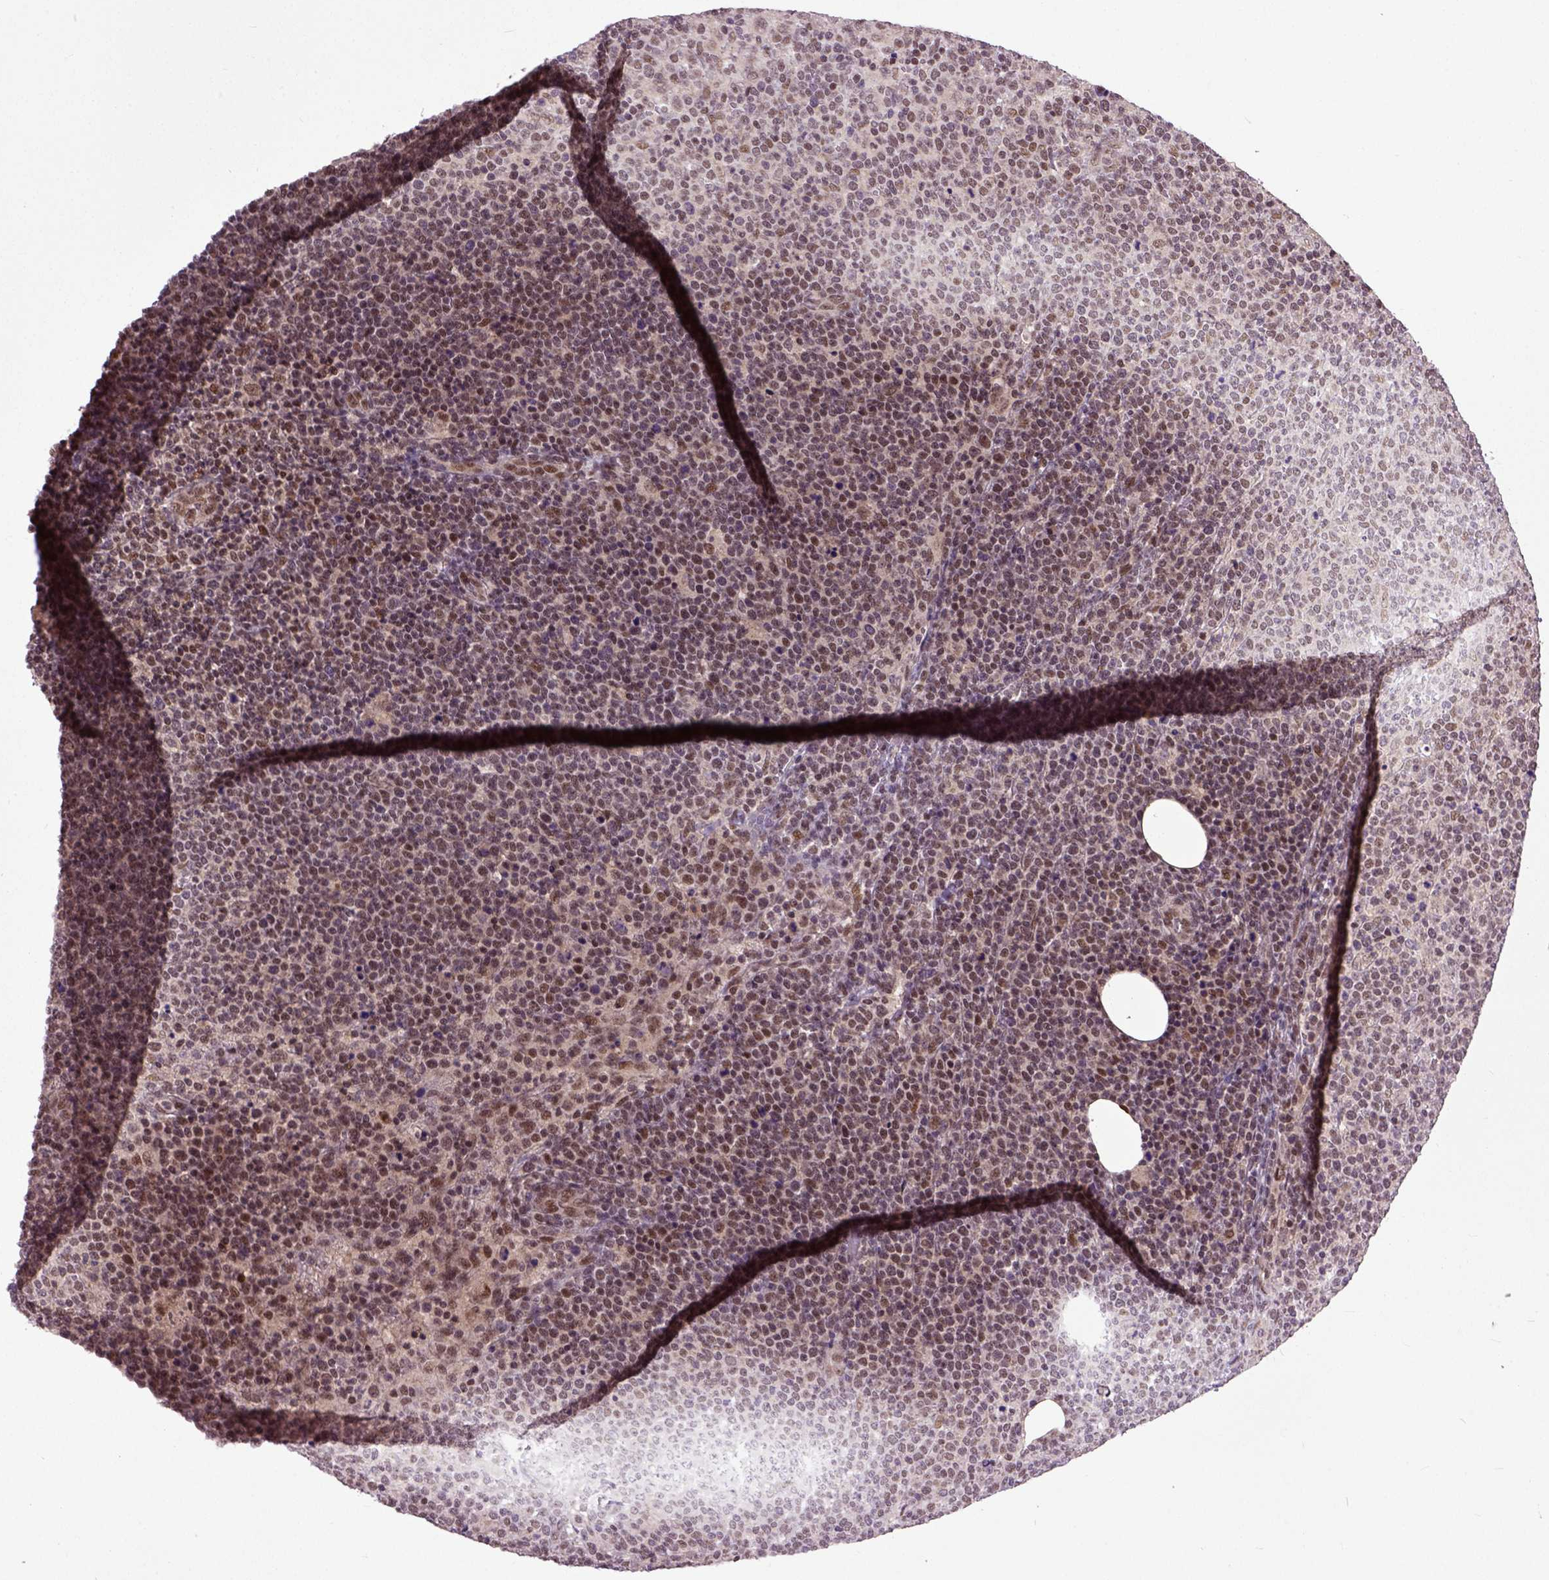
{"staining": {"intensity": "moderate", "quantity": ">75%", "location": "nuclear"}, "tissue": "lymphoma", "cell_type": "Tumor cells", "image_type": "cancer", "snomed": [{"axis": "morphology", "description": "Malignant lymphoma, non-Hodgkin's type, High grade"}, {"axis": "topography", "description": "Lymph node"}], "caption": "An image showing moderate nuclear positivity in about >75% of tumor cells in malignant lymphoma, non-Hodgkin's type (high-grade), as visualized by brown immunohistochemical staining.", "gene": "UBA3", "patient": {"sex": "male", "age": 61}}